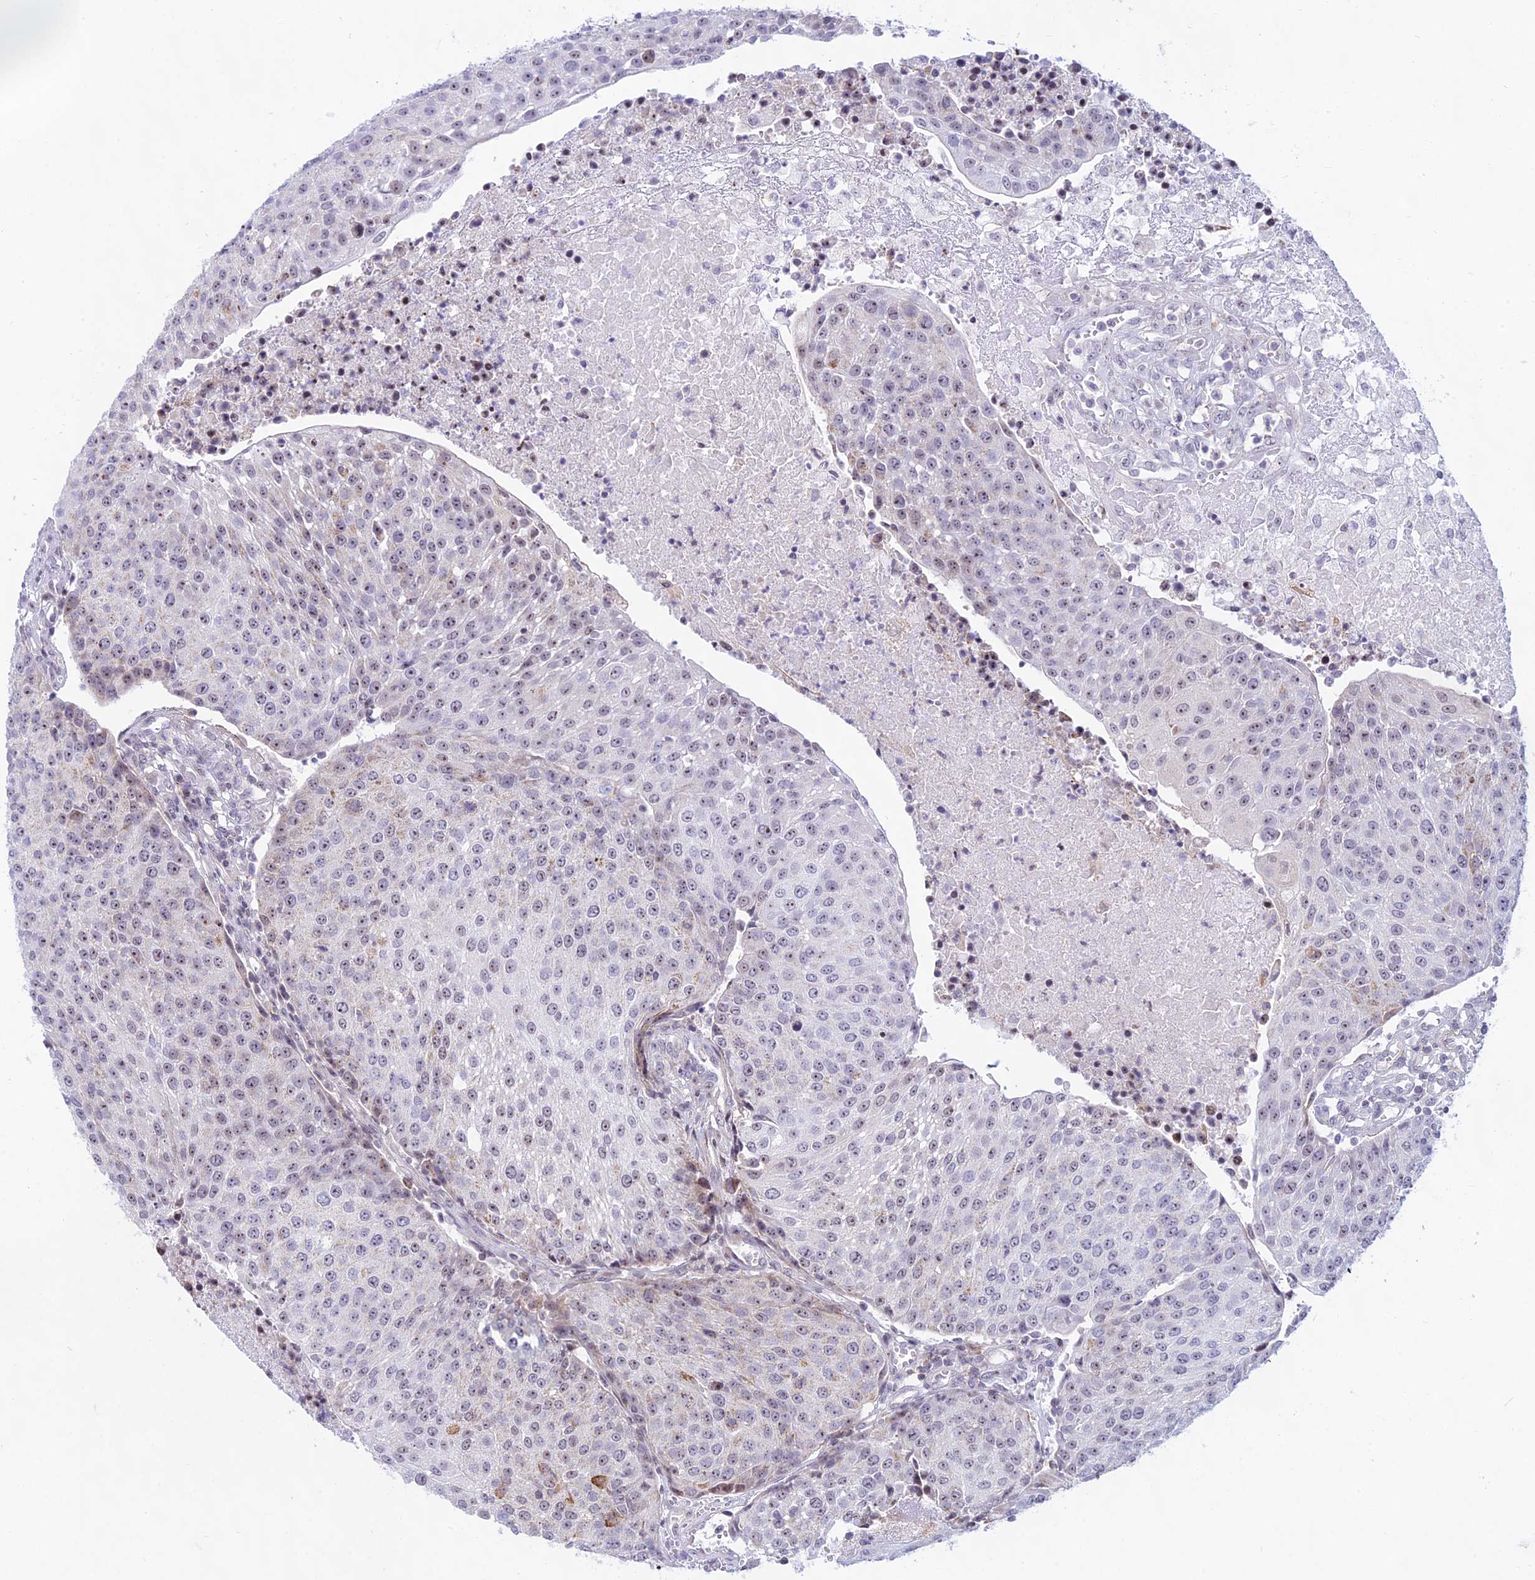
{"staining": {"intensity": "weak", "quantity": "25%-75%", "location": "nuclear"}, "tissue": "urothelial cancer", "cell_type": "Tumor cells", "image_type": "cancer", "snomed": [{"axis": "morphology", "description": "Urothelial carcinoma, High grade"}, {"axis": "topography", "description": "Urinary bladder"}], "caption": "Protein staining reveals weak nuclear expression in about 25%-75% of tumor cells in high-grade urothelial carcinoma. (Stains: DAB in brown, nuclei in blue, Microscopy: brightfield microscopy at high magnification).", "gene": "KRR1", "patient": {"sex": "female", "age": 85}}